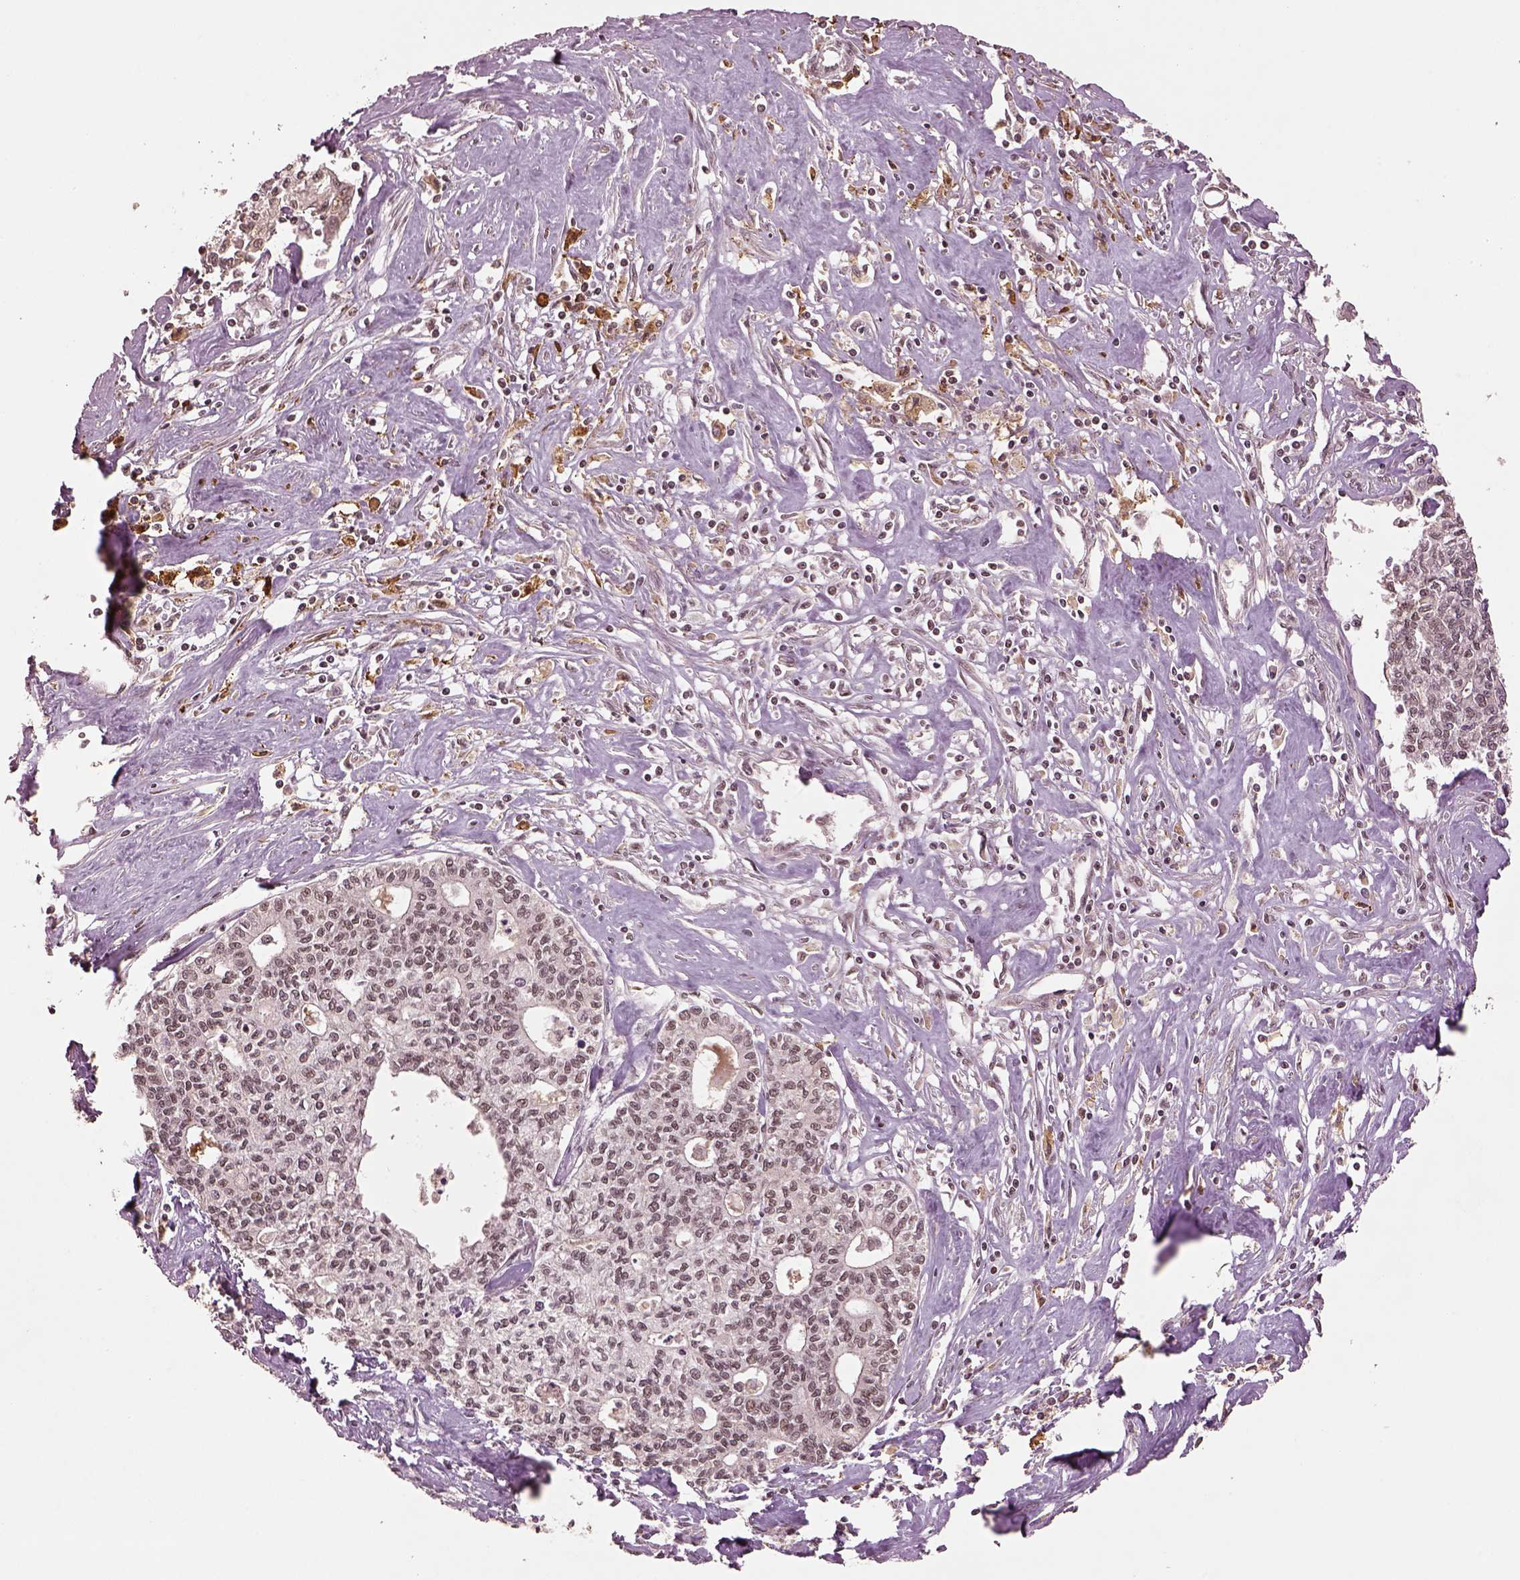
{"staining": {"intensity": "weak", "quantity": "25%-75%", "location": "nuclear"}, "tissue": "liver cancer", "cell_type": "Tumor cells", "image_type": "cancer", "snomed": [{"axis": "morphology", "description": "Cholangiocarcinoma"}, {"axis": "topography", "description": "Liver"}], "caption": "Liver cancer stained for a protein reveals weak nuclear positivity in tumor cells. (DAB IHC, brown staining for protein, blue staining for nuclei).", "gene": "BRD9", "patient": {"sex": "female", "age": 61}}